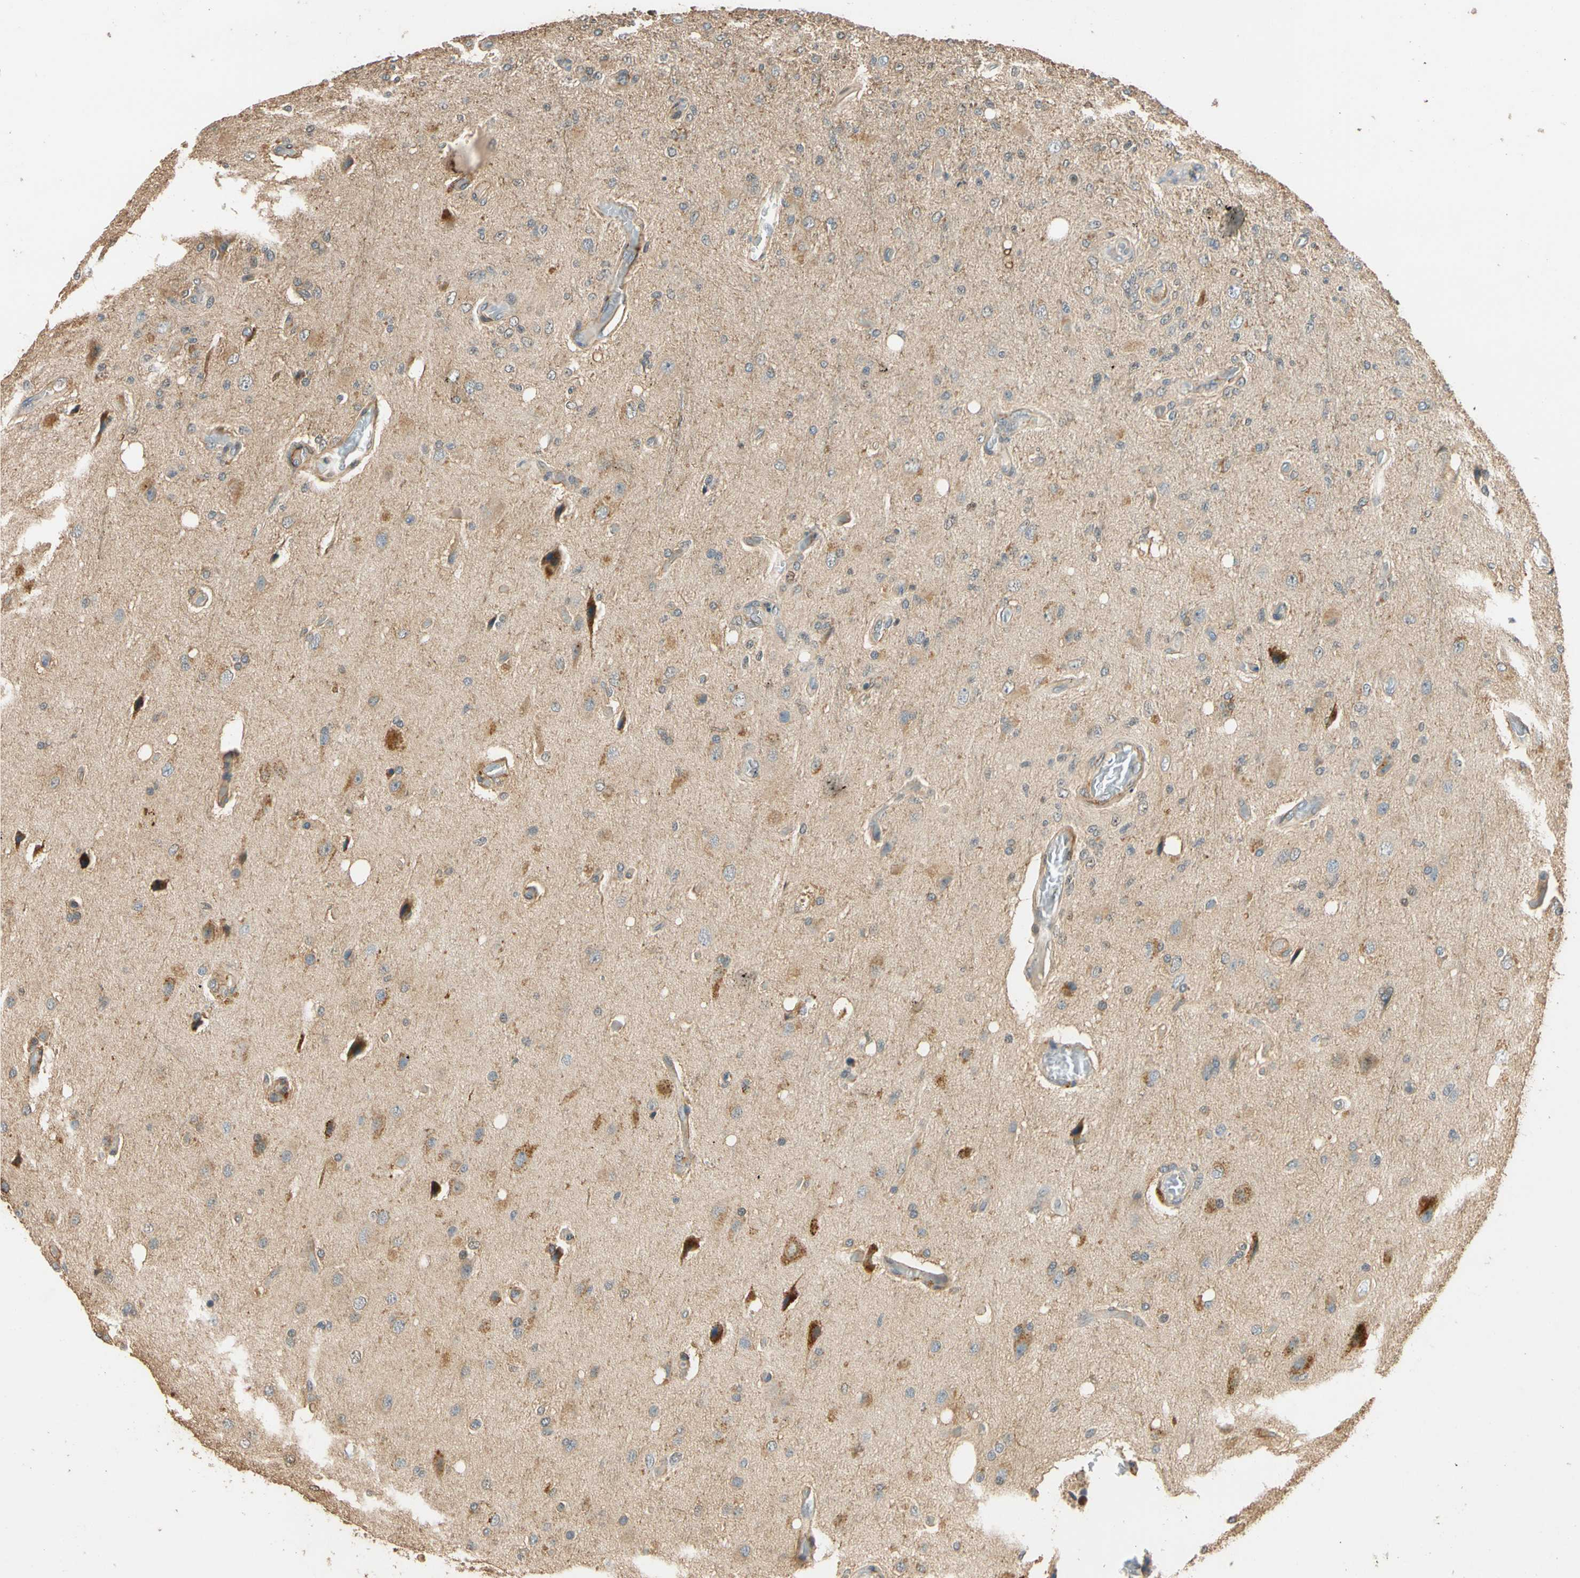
{"staining": {"intensity": "moderate", "quantity": "25%-75%", "location": "cytoplasmic/membranous"}, "tissue": "glioma", "cell_type": "Tumor cells", "image_type": "cancer", "snomed": [{"axis": "morphology", "description": "Normal tissue, NOS"}, {"axis": "morphology", "description": "Glioma, malignant, High grade"}, {"axis": "topography", "description": "Cerebral cortex"}], "caption": "Glioma stained for a protein (brown) reveals moderate cytoplasmic/membranous positive expression in about 25%-75% of tumor cells.", "gene": "QSER1", "patient": {"sex": "male", "age": 77}}